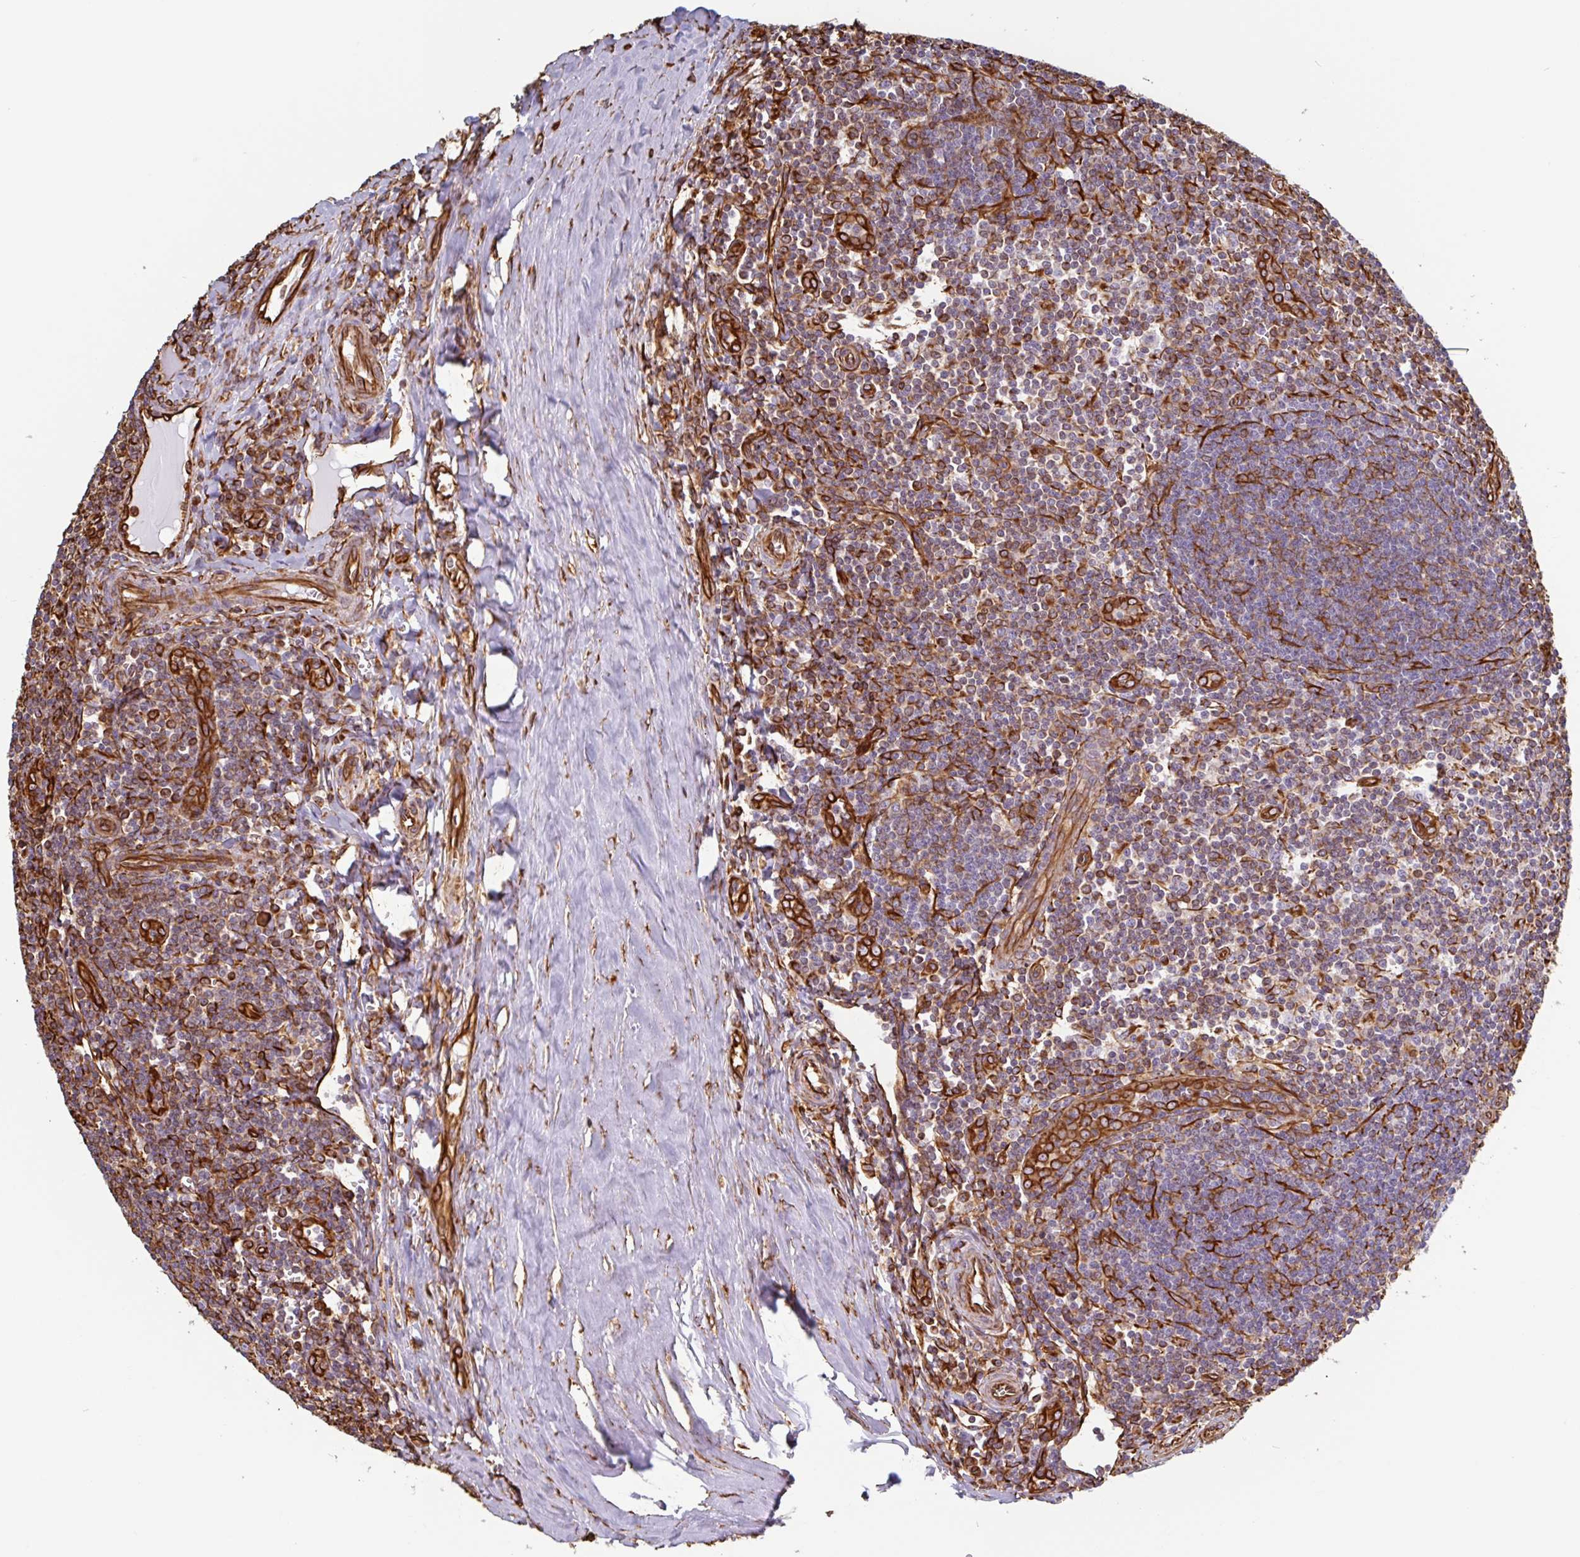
{"staining": {"intensity": "strong", "quantity": "<25%", "location": "cytoplasmic/membranous"}, "tissue": "tonsil", "cell_type": "Germinal center cells", "image_type": "normal", "snomed": [{"axis": "morphology", "description": "Normal tissue, NOS"}, {"axis": "topography", "description": "Tonsil"}], "caption": "Immunohistochemistry image of benign tonsil stained for a protein (brown), which demonstrates medium levels of strong cytoplasmic/membranous staining in about <25% of germinal center cells.", "gene": "PPFIA1", "patient": {"sex": "male", "age": 27}}